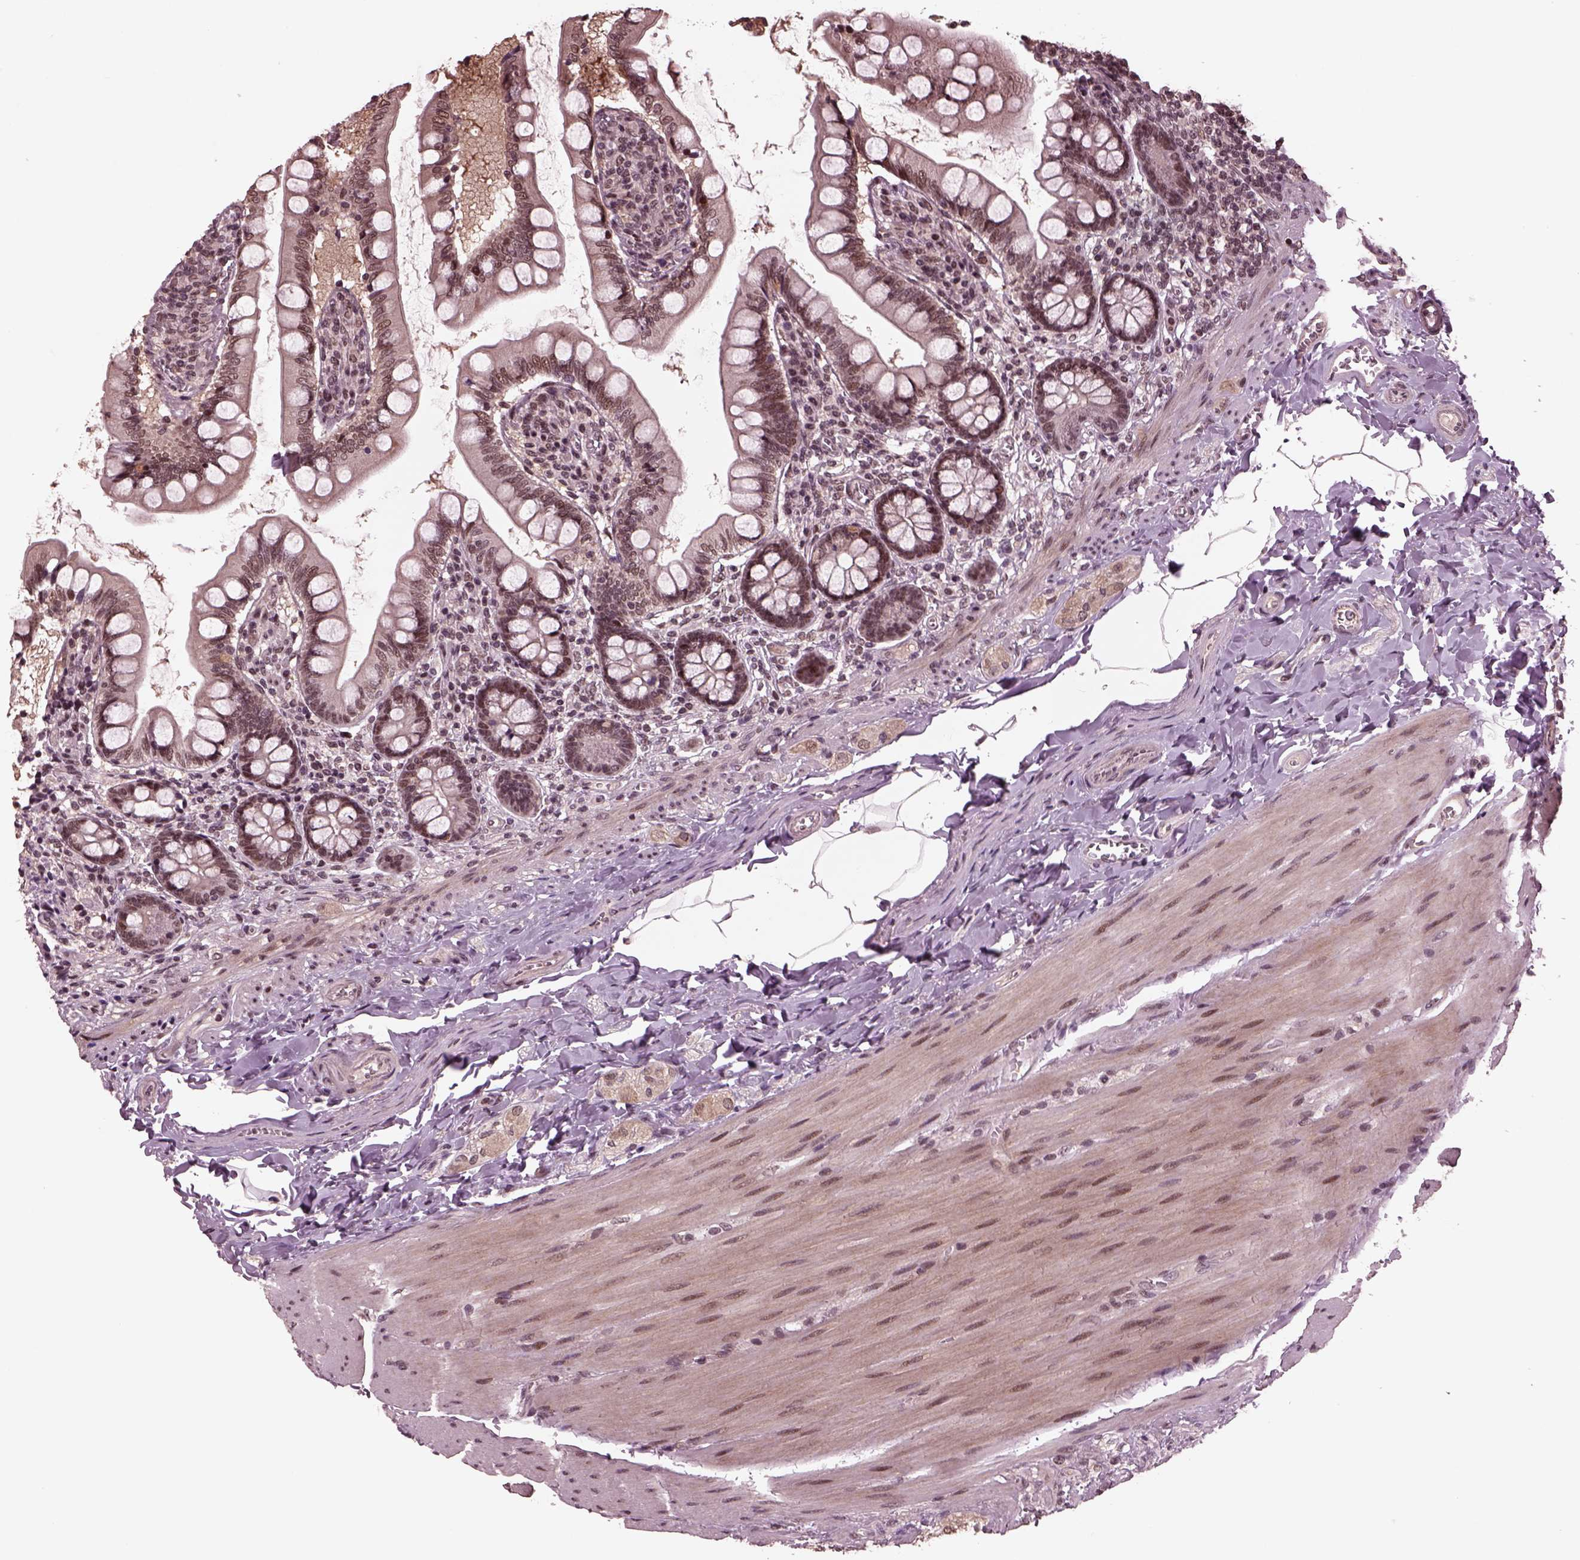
{"staining": {"intensity": "moderate", "quantity": "25%-75%", "location": "cytoplasmic/membranous,nuclear"}, "tissue": "small intestine", "cell_type": "Glandular cells", "image_type": "normal", "snomed": [{"axis": "morphology", "description": "Normal tissue, NOS"}, {"axis": "topography", "description": "Small intestine"}], "caption": "Immunohistochemical staining of normal human small intestine exhibits medium levels of moderate cytoplasmic/membranous,nuclear staining in about 25%-75% of glandular cells. The staining is performed using DAB brown chromogen to label protein expression. The nuclei are counter-stained blue using hematoxylin.", "gene": "NAP1L5", "patient": {"sex": "female", "age": 56}}